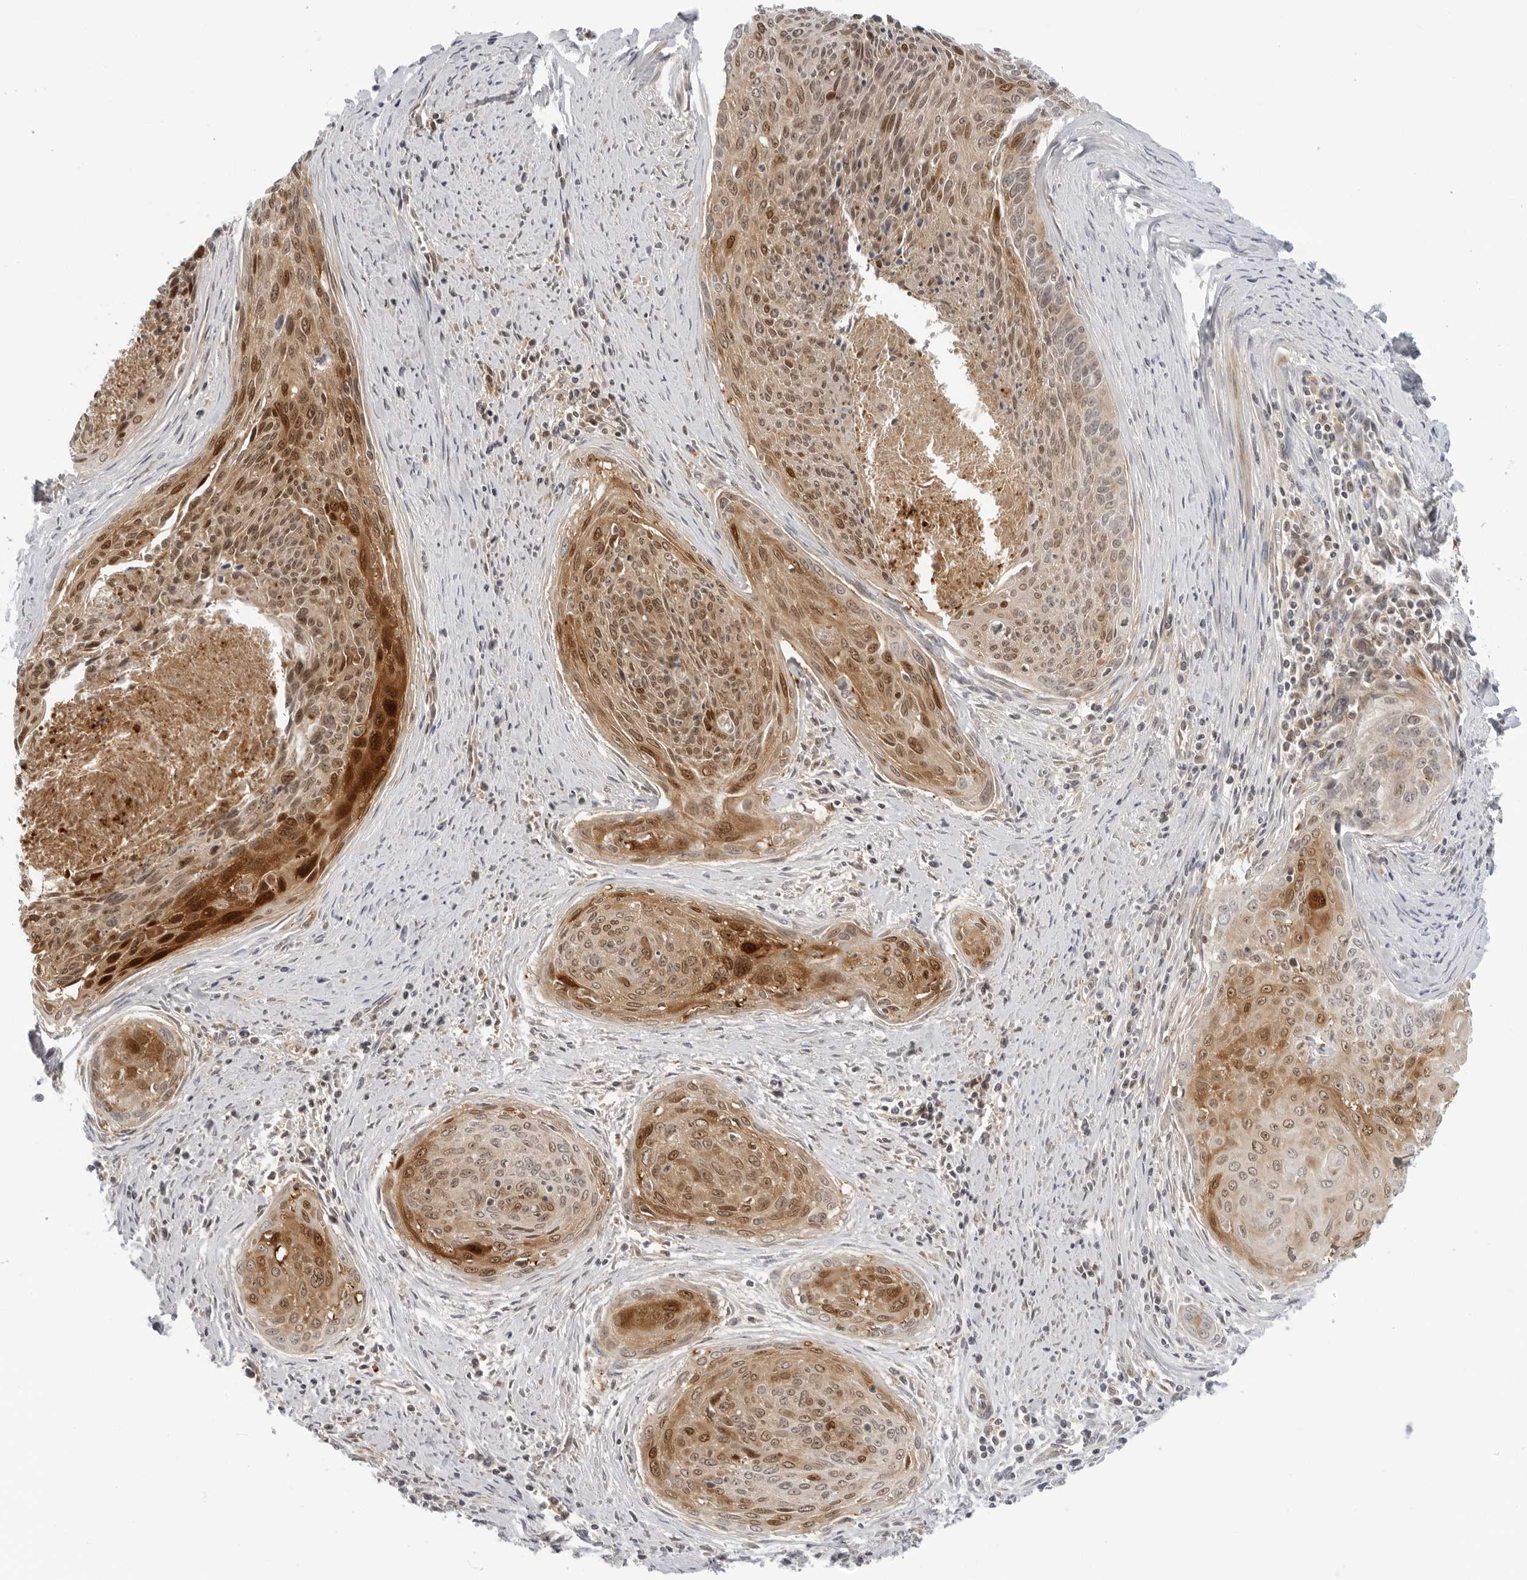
{"staining": {"intensity": "moderate", "quantity": ">75%", "location": "cytoplasmic/membranous,nuclear"}, "tissue": "cervical cancer", "cell_type": "Tumor cells", "image_type": "cancer", "snomed": [{"axis": "morphology", "description": "Squamous cell carcinoma, NOS"}, {"axis": "topography", "description": "Cervix"}], "caption": "About >75% of tumor cells in human cervical squamous cell carcinoma exhibit moderate cytoplasmic/membranous and nuclear protein staining as visualized by brown immunohistochemical staining.", "gene": "SUGCT", "patient": {"sex": "female", "age": 55}}